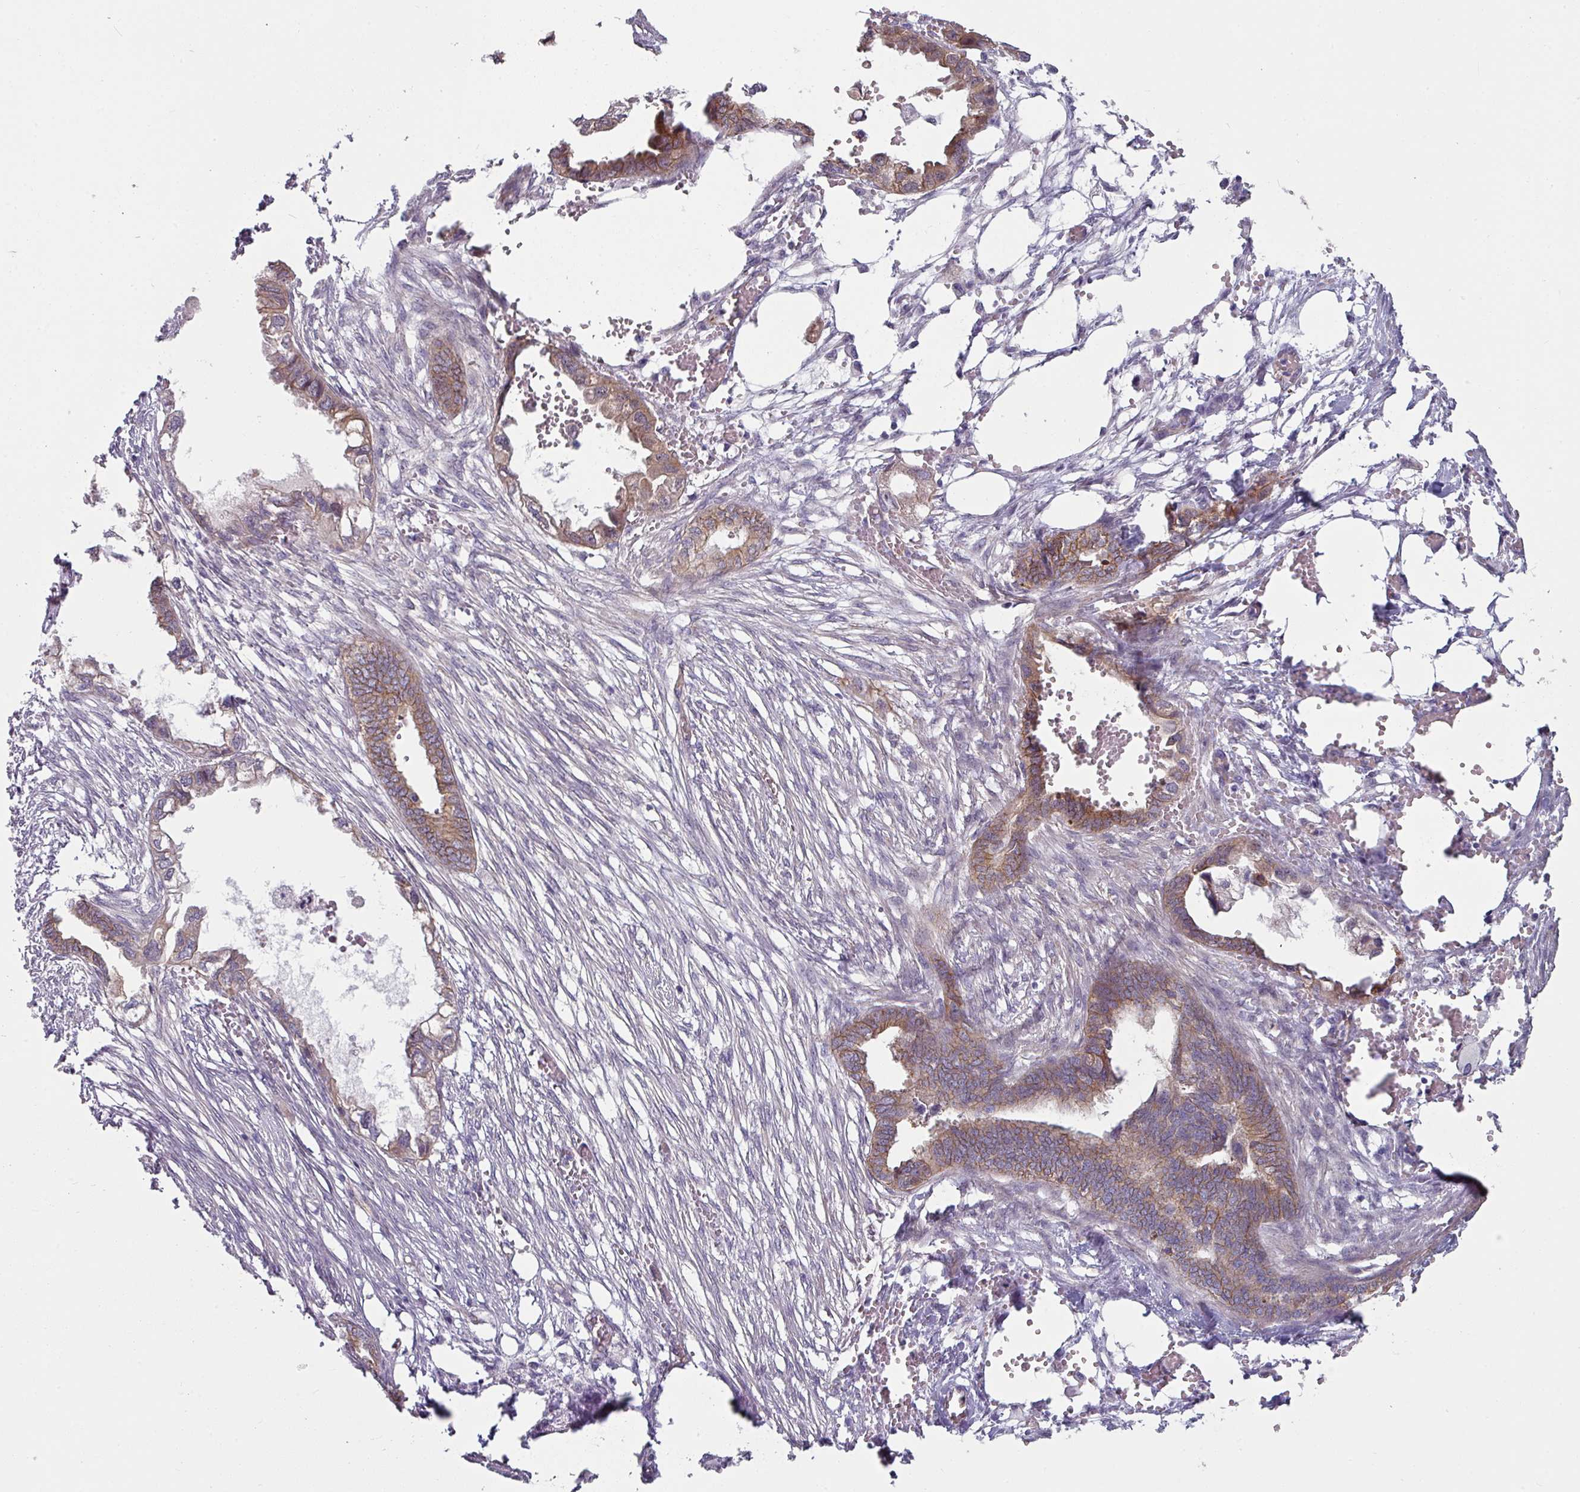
{"staining": {"intensity": "moderate", "quantity": ">75%", "location": "cytoplasmic/membranous"}, "tissue": "endometrial cancer", "cell_type": "Tumor cells", "image_type": "cancer", "snomed": [{"axis": "morphology", "description": "Adenocarcinoma, NOS"}, {"axis": "morphology", "description": "Adenocarcinoma, metastatic, NOS"}, {"axis": "topography", "description": "Adipose tissue"}, {"axis": "topography", "description": "Endometrium"}], "caption": "There is medium levels of moderate cytoplasmic/membranous positivity in tumor cells of endometrial cancer (metastatic adenocarcinoma), as demonstrated by immunohistochemical staining (brown color).", "gene": "JUP", "patient": {"sex": "female", "age": 67}}